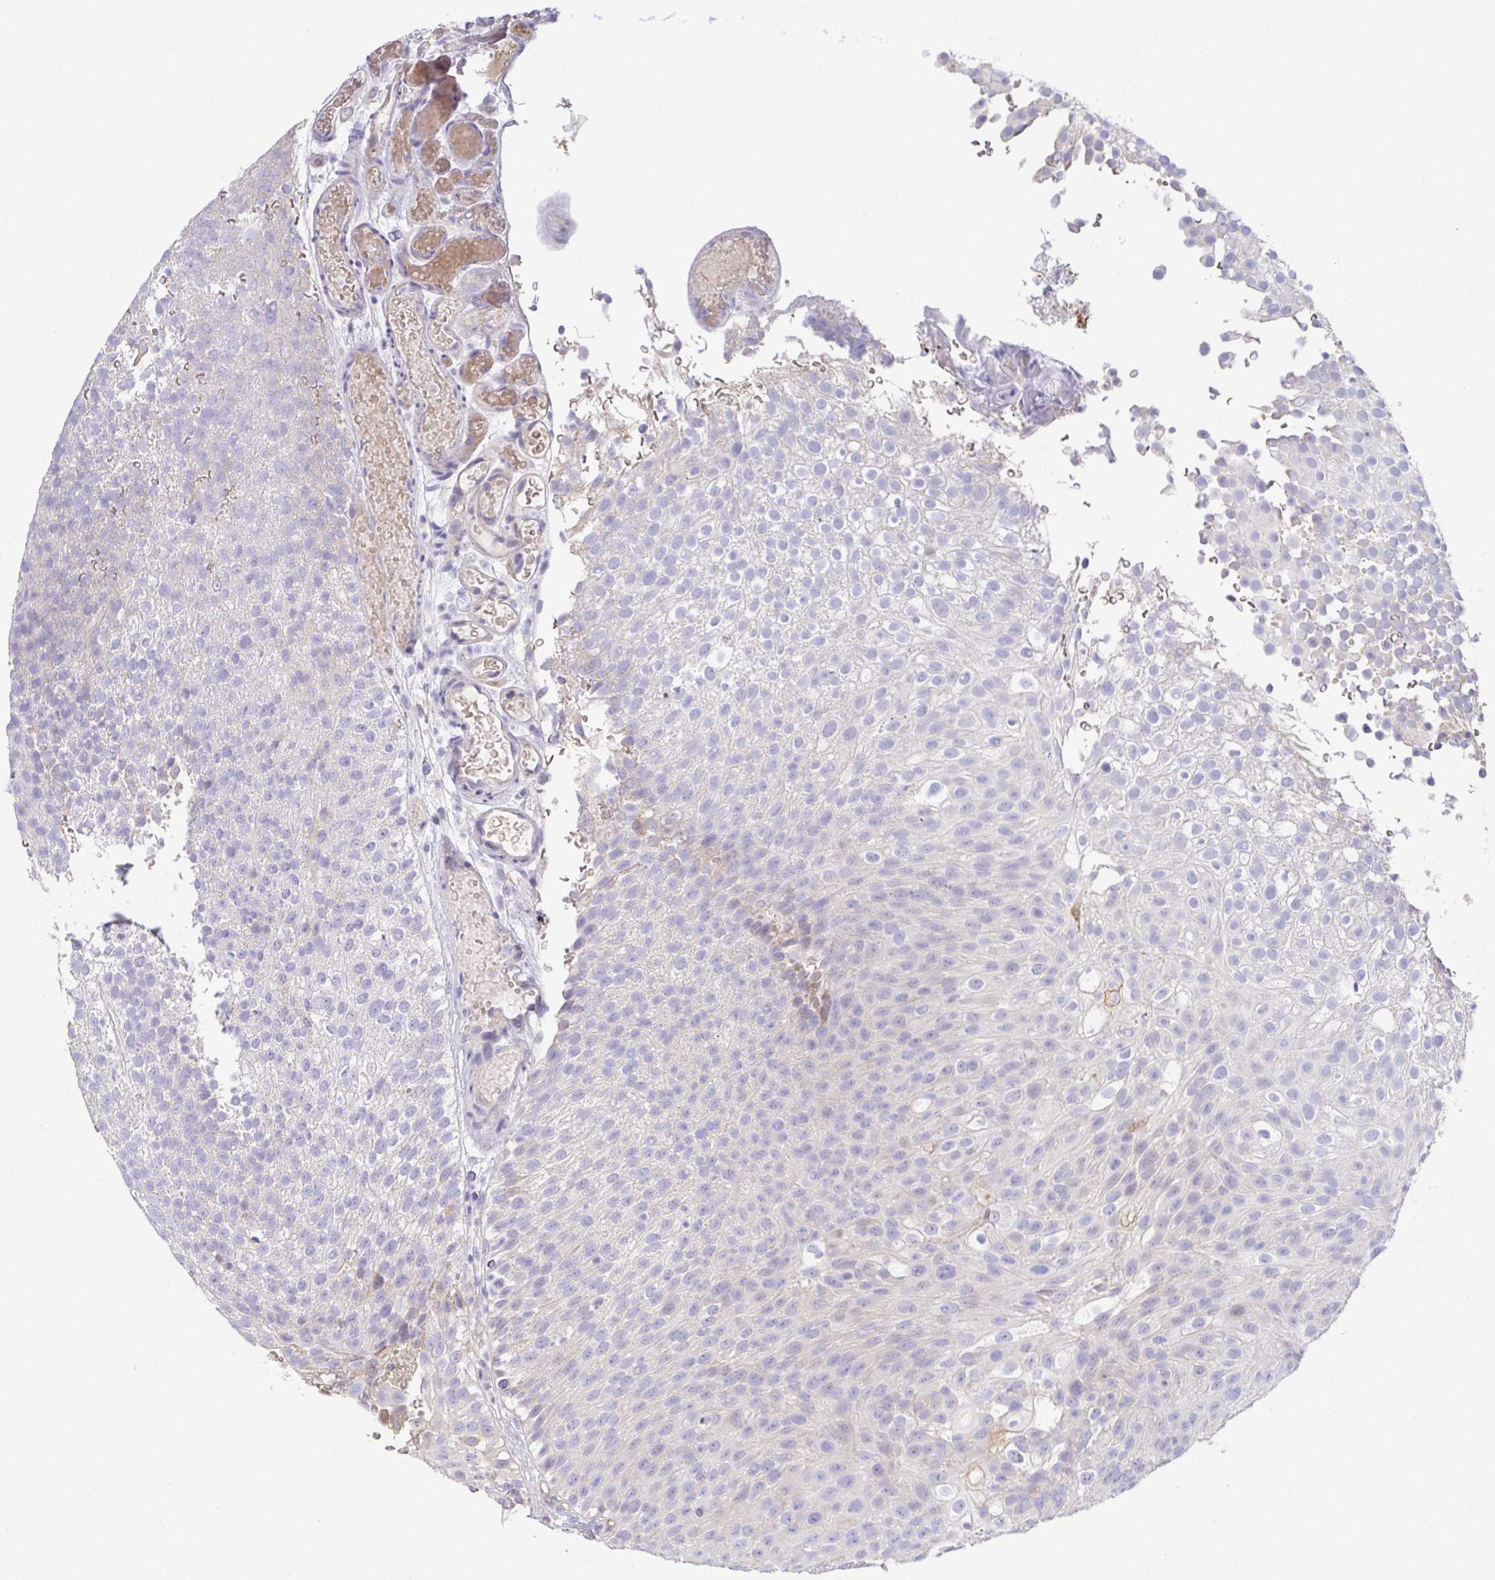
{"staining": {"intensity": "negative", "quantity": "none", "location": "none"}, "tissue": "urothelial cancer", "cell_type": "Tumor cells", "image_type": "cancer", "snomed": [{"axis": "morphology", "description": "Urothelial carcinoma, Low grade"}, {"axis": "topography", "description": "Urinary bladder"}], "caption": "Tumor cells are negative for brown protein staining in urothelial carcinoma (low-grade). (DAB immunohistochemistry (IHC), high magnification).", "gene": "ANO5", "patient": {"sex": "male", "age": 78}}